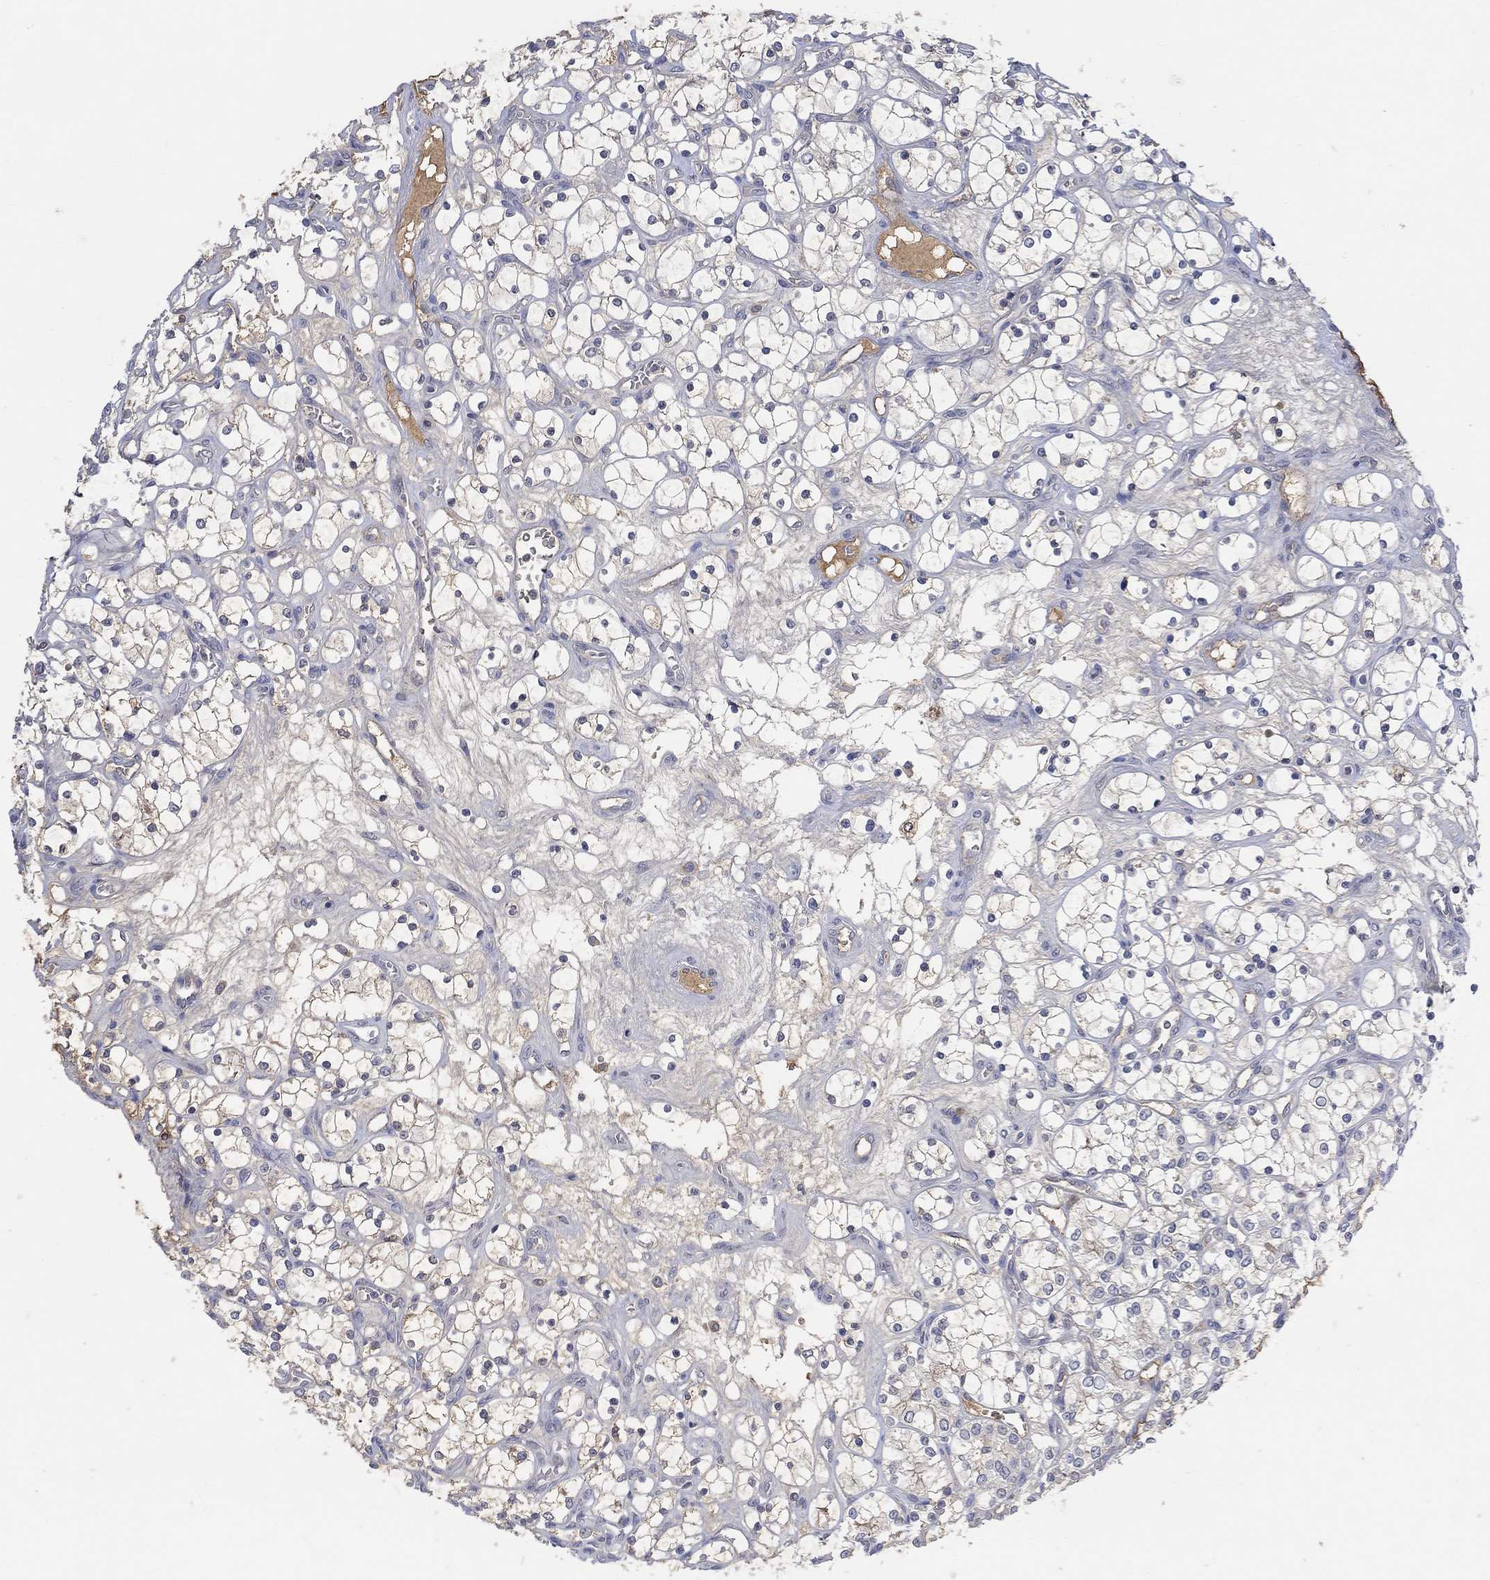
{"staining": {"intensity": "negative", "quantity": "none", "location": "none"}, "tissue": "renal cancer", "cell_type": "Tumor cells", "image_type": "cancer", "snomed": [{"axis": "morphology", "description": "Adenocarcinoma, NOS"}, {"axis": "topography", "description": "Kidney"}], "caption": "This is an IHC image of human renal adenocarcinoma. There is no expression in tumor cells.", "gene": "MSTN", "patient": {"sex": "female", "age": 69}}